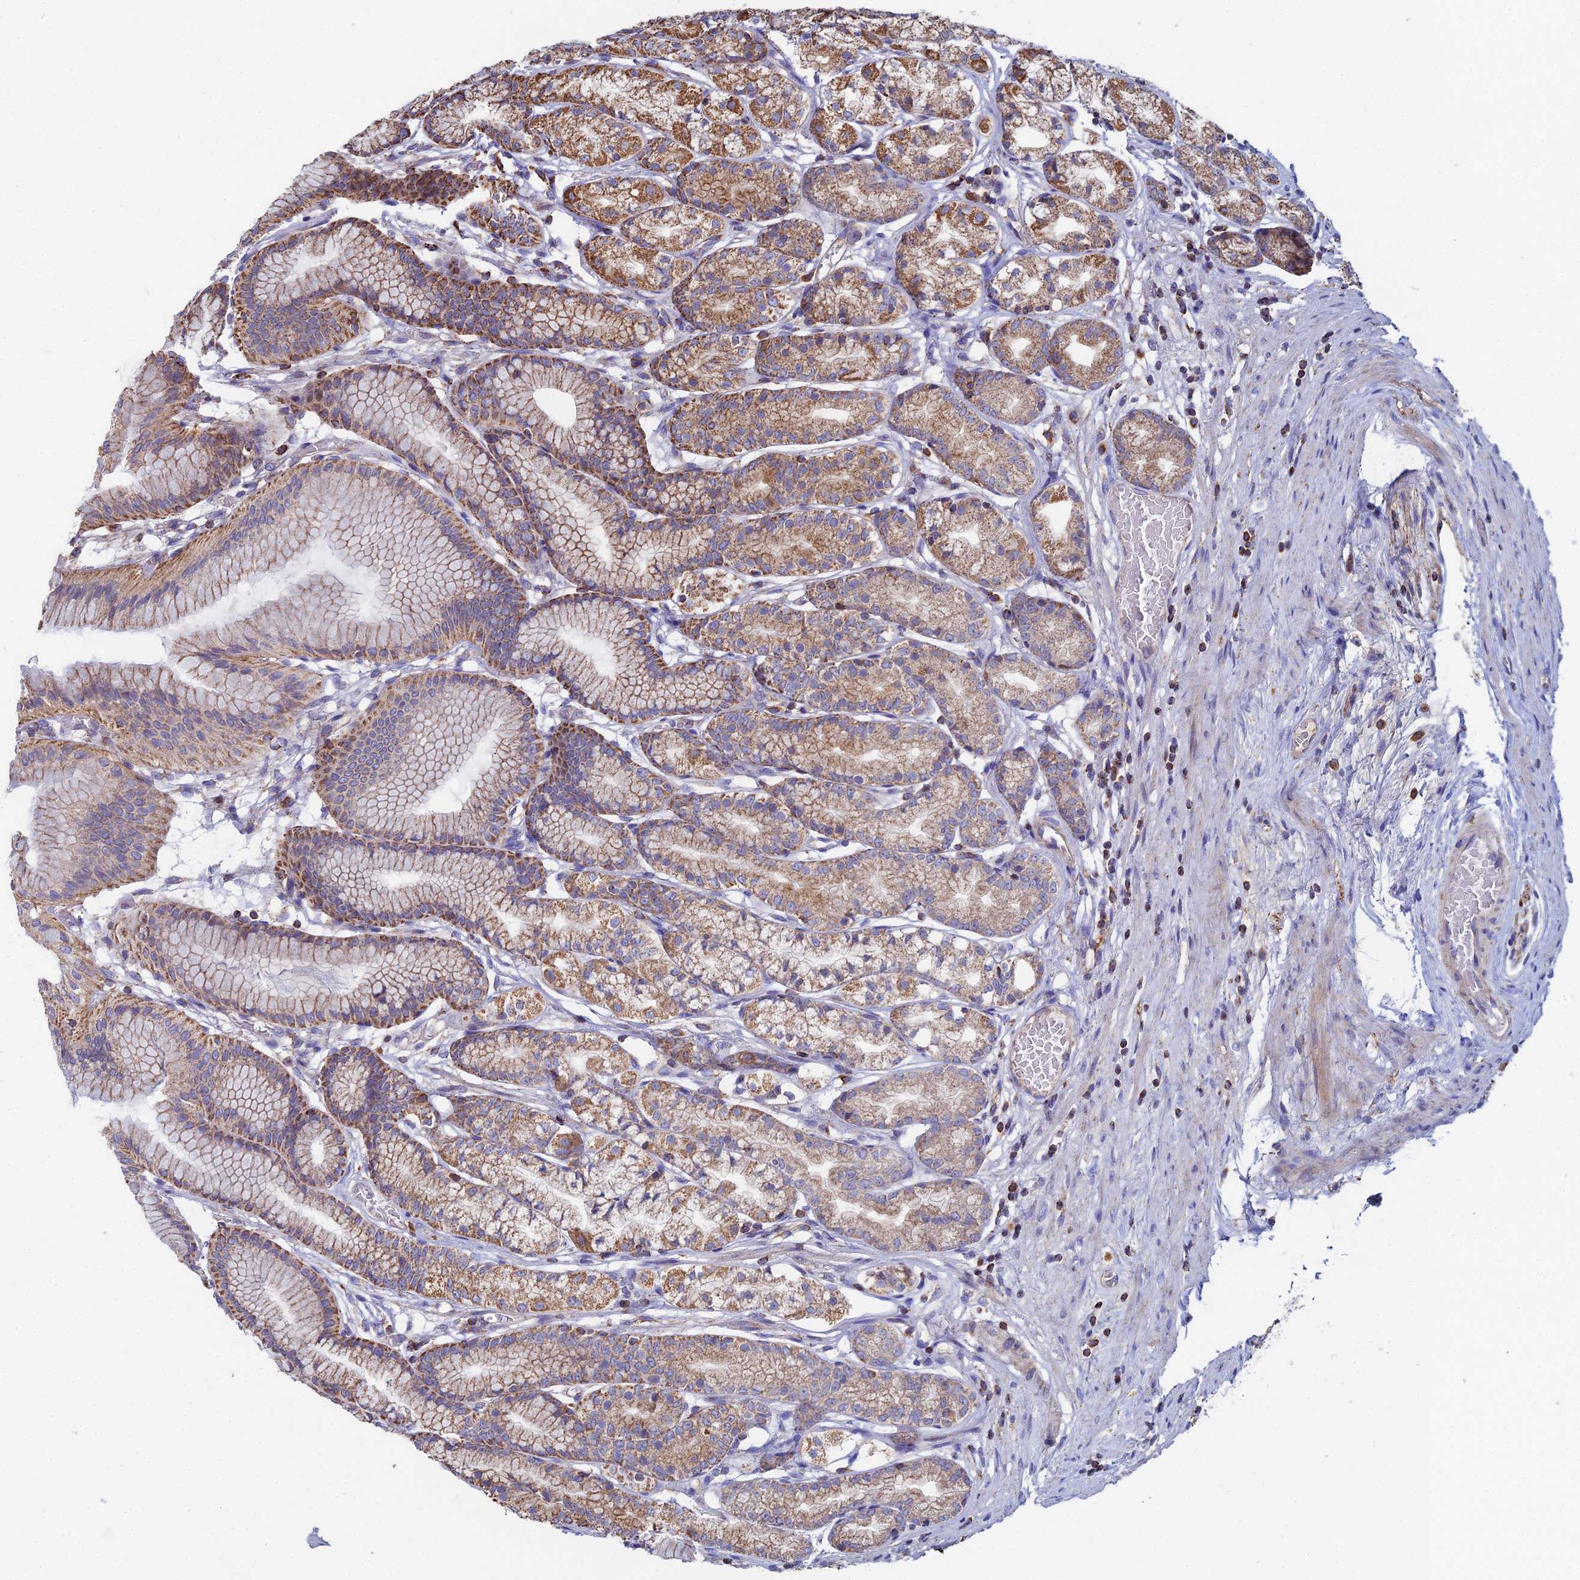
{"staining": {"intensity": "moderate", "quantity": ">75%", "location": "cytoplasmic/membranous"}, "tissue": "stomach", "cell_type": "Glandular cells", "image_type": "normal", "snomed": [{"axis": "morphology", "description": "Normal tissue, NOS"}, {"axis": "morphology", "description": "Adenocarcinoma, NOS"}, {"axis": "morphology", "description": "Adenocarcinoma, High grade"}, {"axis": "topography", "description": "Stomach, upper"}, {"axis": "topography", "description": "Stomach"}], "caption": "This is a histology image of immunohistochemistry (IHC) staining of unremarkable stomach, which shows moderate staining in the cytoplasmic/membranous of glandular cells.", "gene": "SPOCK2", "patient": {"sex": "female", "age": 65}}